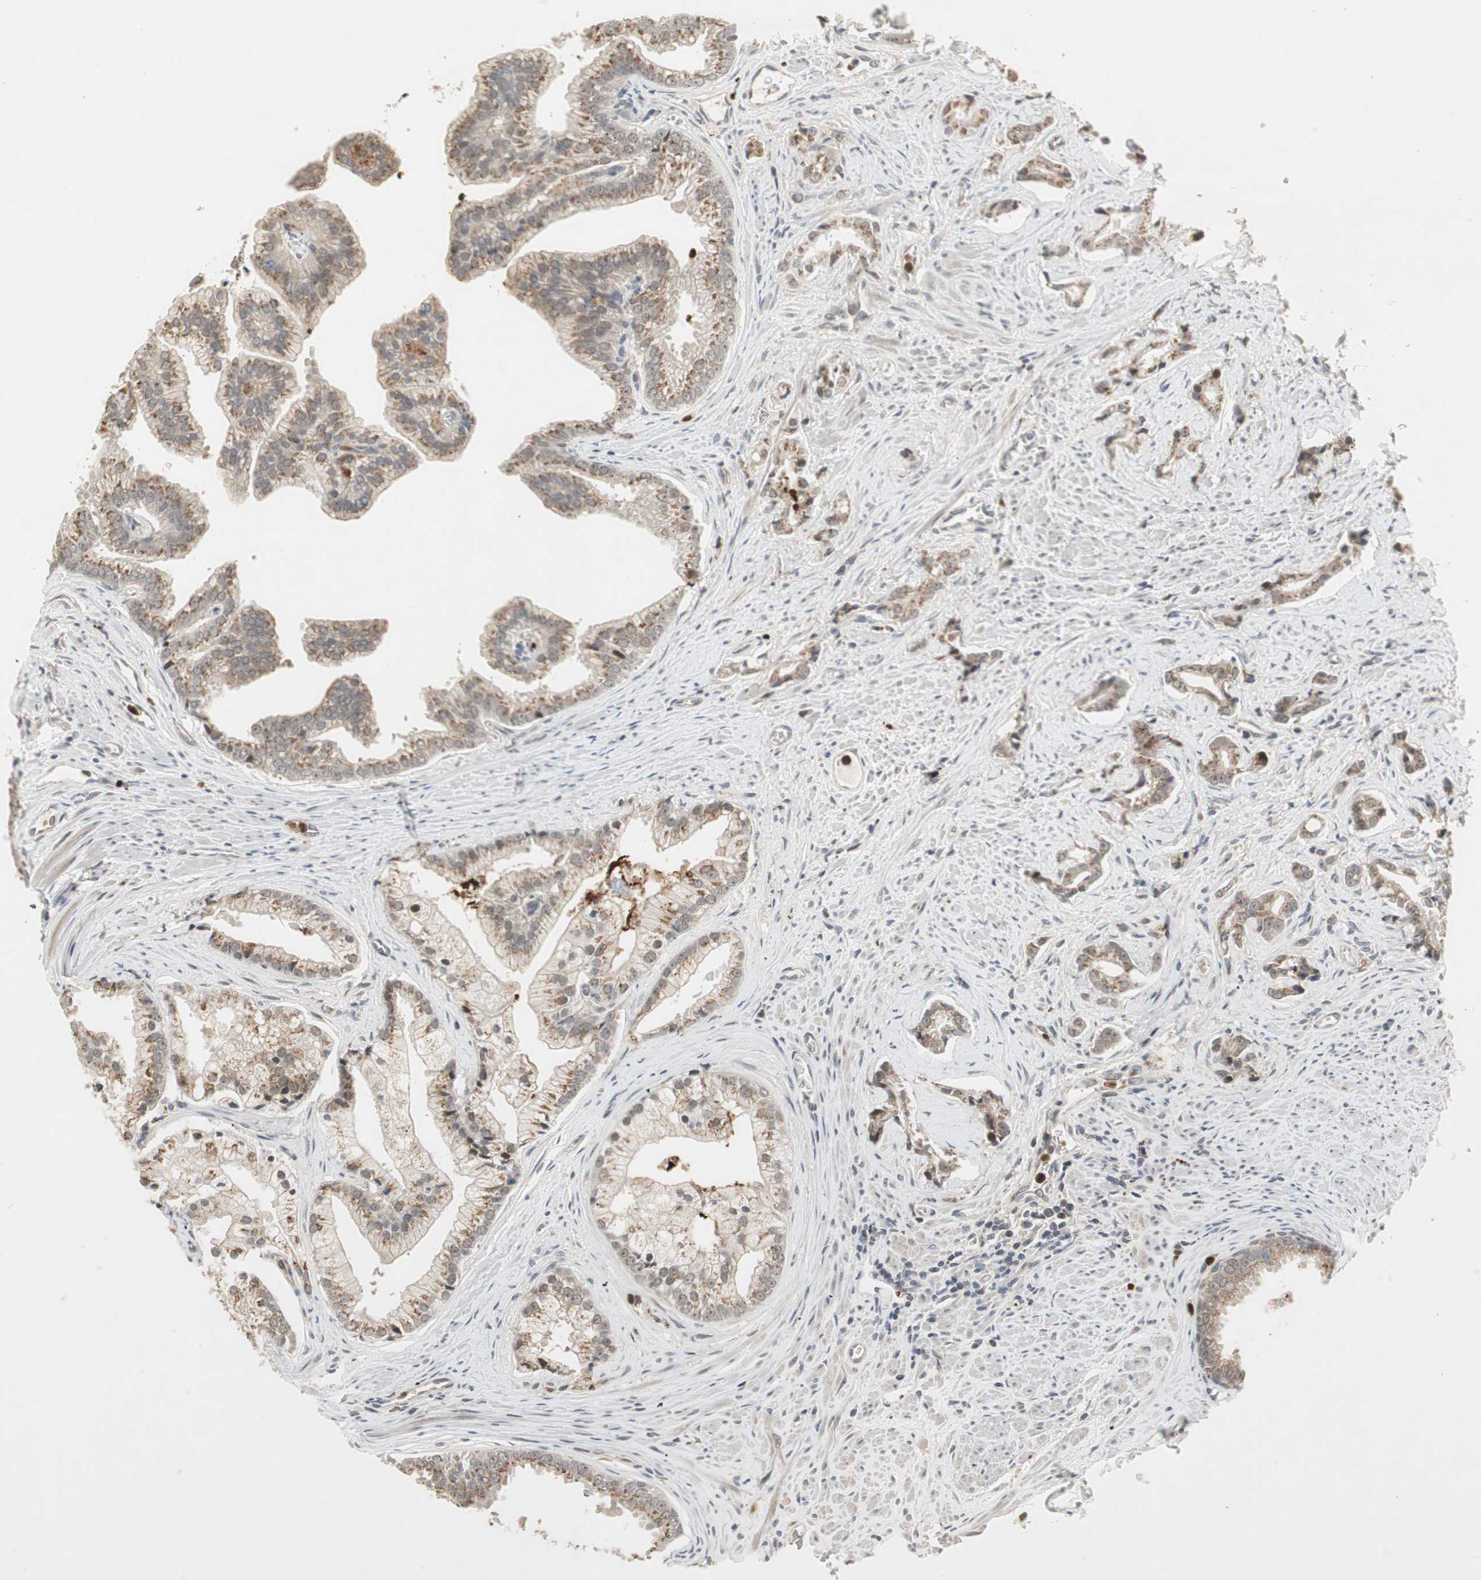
{"staining": {"intensity": "moderate", "quantity": "25%-75%", "location": "cytoplasmic/membranous,nuclear"}, "tissue": "prostate cancer", "cell_type": "Tumor cells", "image_type": "cancer", "snomed": [{"axis": "morphology", "description": "Adenocarcinoma, High grade"}, {"axis": "topography", "description": "Prostate"}], "caption": "Prostate adenocarcinoma (high-grade) tissue shows moderate cytoplasmic/membranous and nuclear positivity in about 25%-75% of tumor cells, visualized by immunohistochemistry.", "gene": "SNX4", "patient": {"sex": "male", "age": 67}}